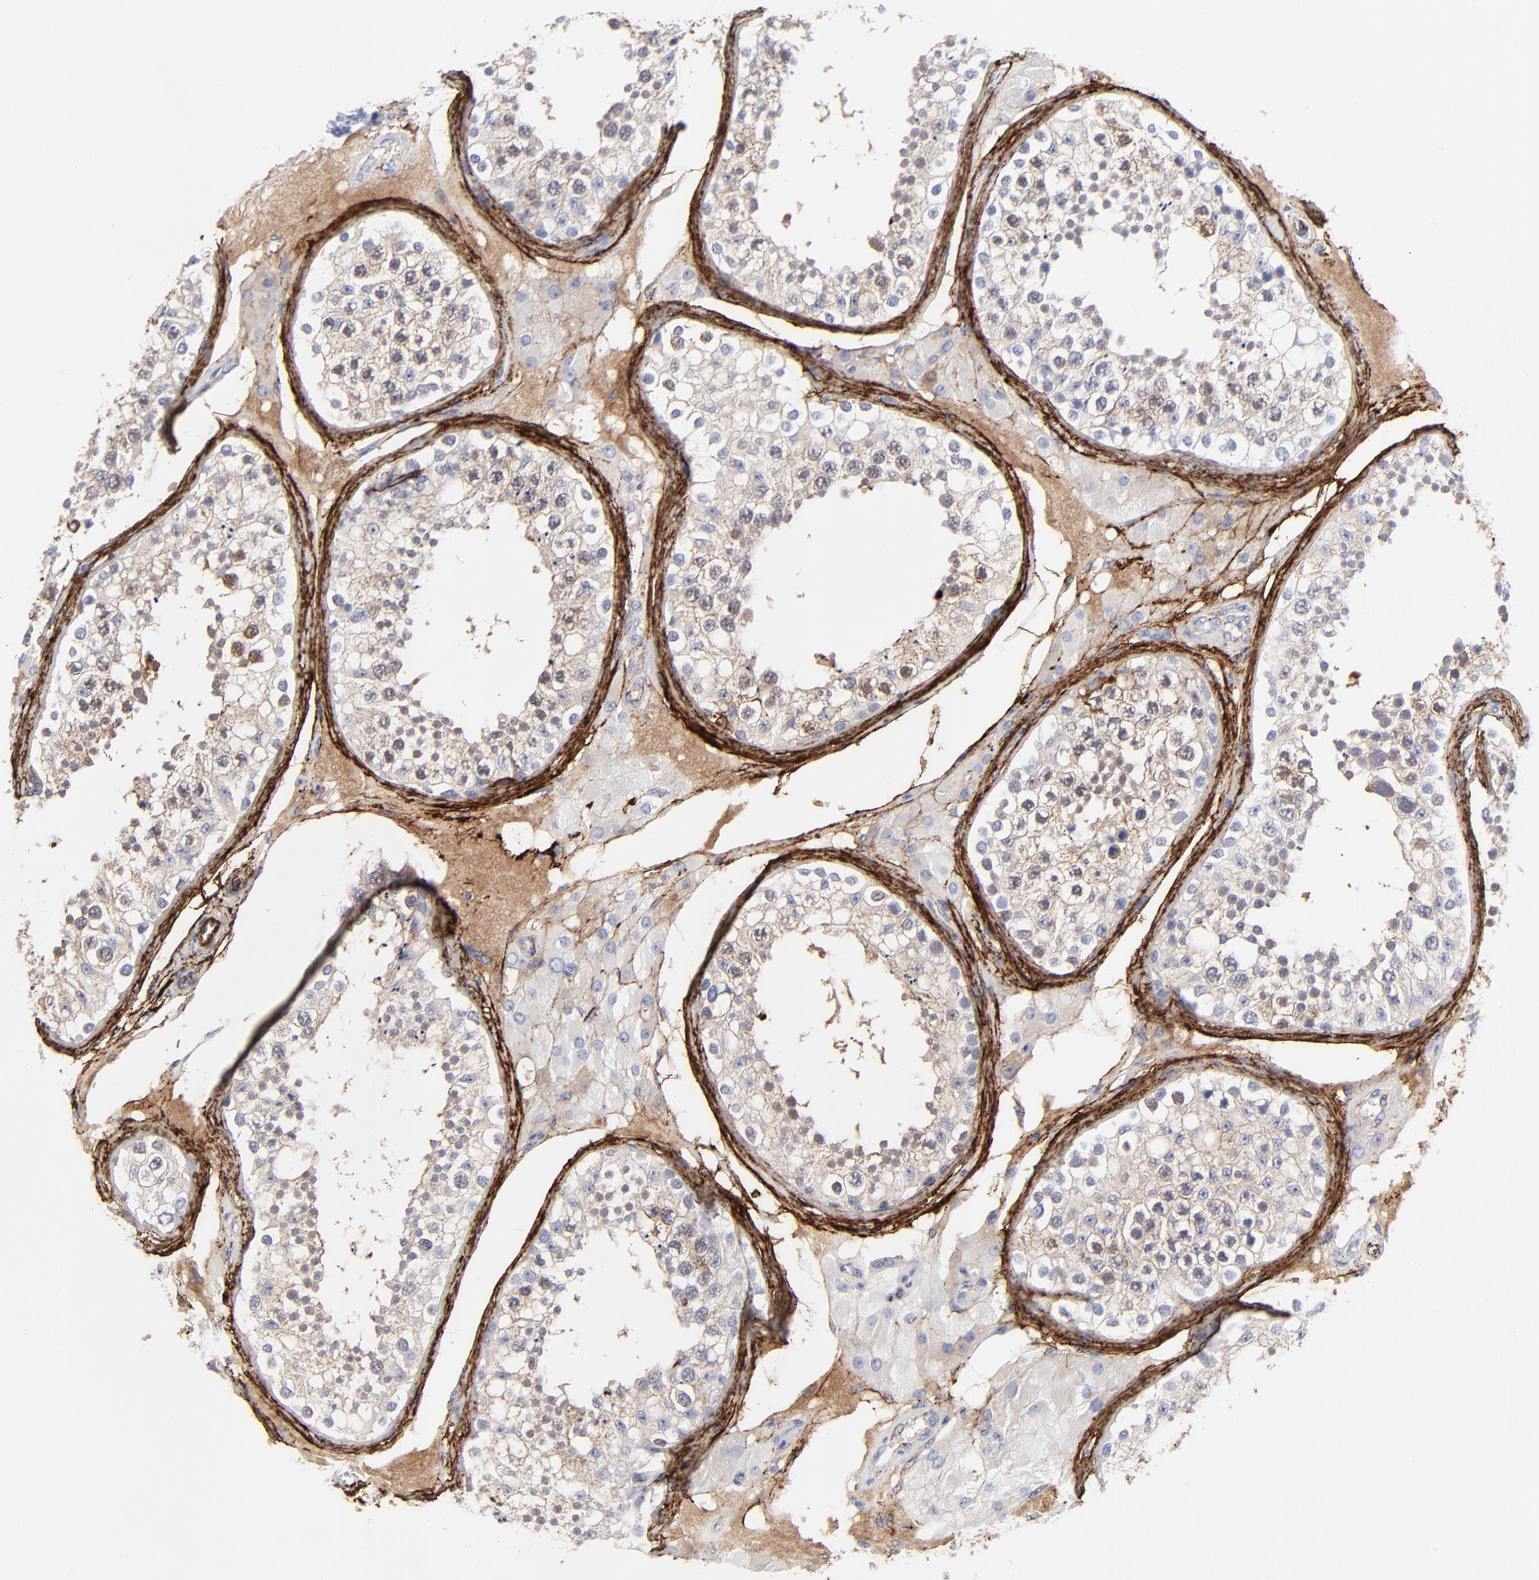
{"staining": {"intensity": "weak", "quantity": "<25%", "location": "cytoplasmic/membranous"}, "tissue": "testis", "cell_type": "Cells in seminiferous ducts", "image_type": "normal", "snomed": [{"axis": "morphology", "description": "Normal tissue, NOS"}, {"axis": "topography", "description": "Testis"}], "caption": "Immunohistochemical staining of unremarkable human testis reveals no significant expression in cells in seminiferous ducts. The staining is performed using DAB (3,3'-diaminobenzidine) brown chromogen with nuclei counter-stained in using hematoxylin.", "gene": "FBLN2", "patient": {"sex": "male", "age": 68}}